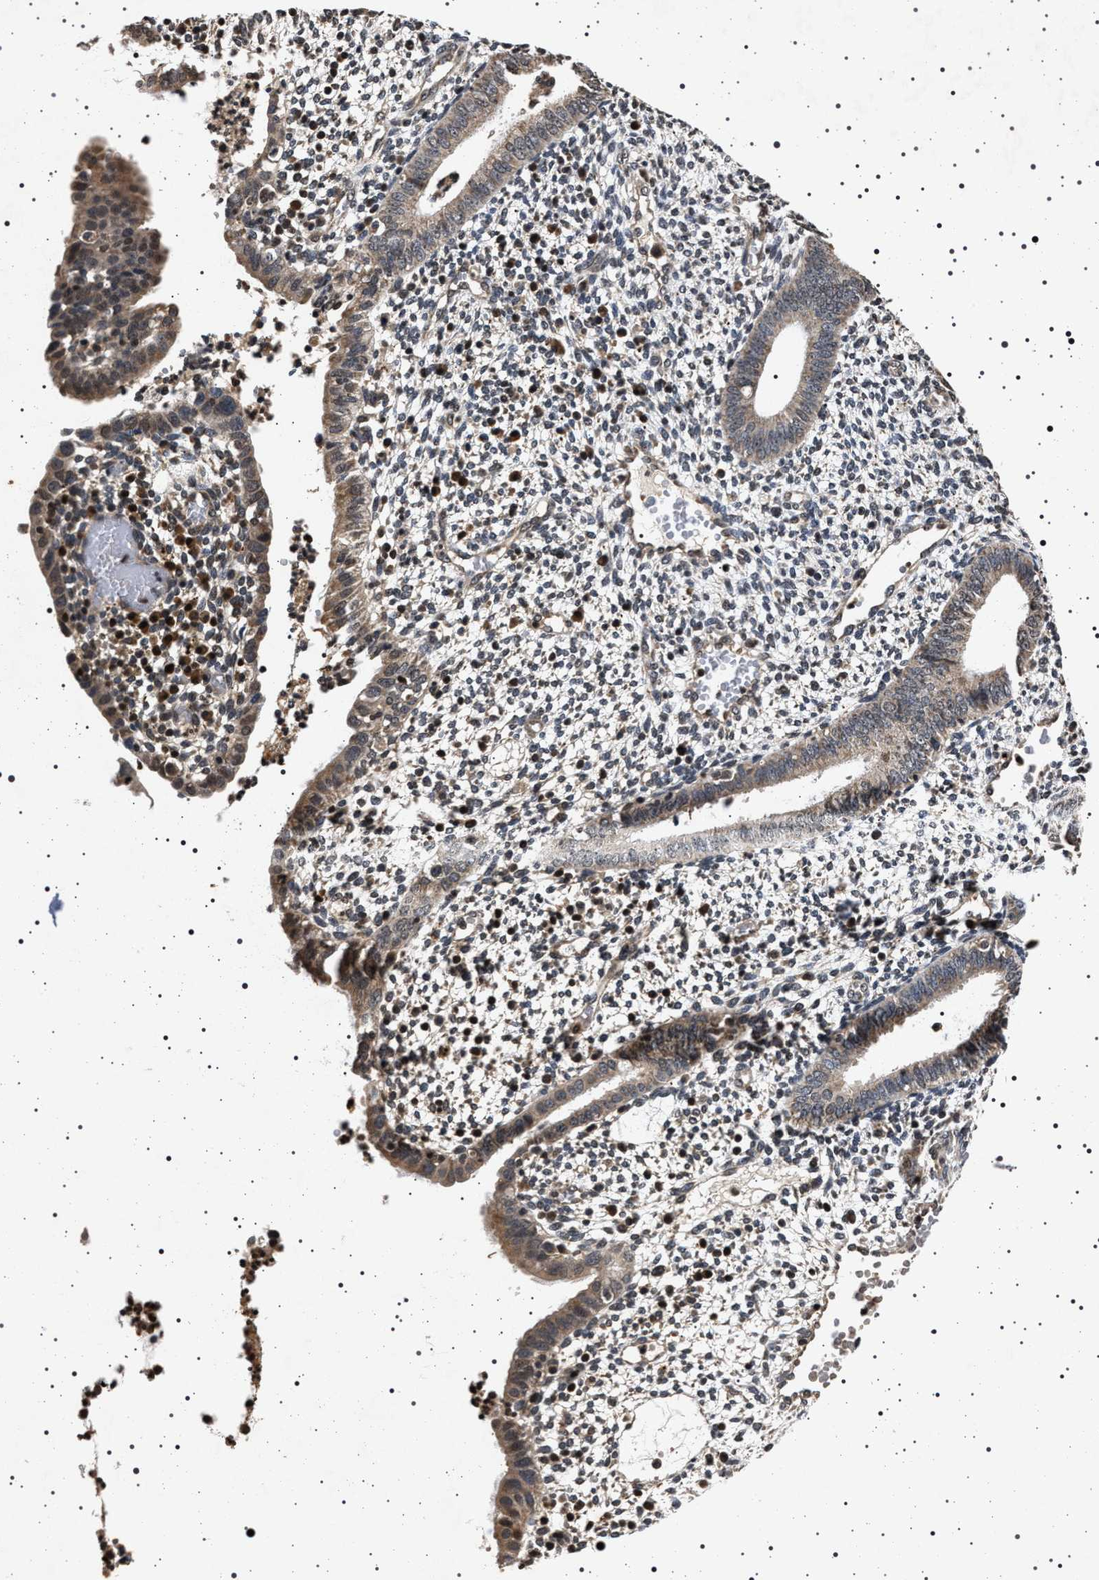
{"staining": {"intensity": "weak", "quantity": ">75%", "location": "cytoplasmic/membranous"}, "tissue": "endometrium", "cell_type": "Cells in endometrial stroma", "image_type": "normal", "snomed": [{"axis": "morphology", "description": "Normal tissue, NOS"}, {"axis": "topography", "description": "Endometrium"}], "caption": "Immunohistochemistry staining of unremarkable endometrium, which shows low levels of weak cytoplasmic/membranous expression in approximately >75% of cells in endometrial stroma indicating weak cytoplasmic/membranous protein expression. The staining was performed using DAB (brown) for protein detection and nuclei were counterstained in hematoxylin (blue).", "gene": "CDKN1B", "patient": {"sex": "female", "age": 35}}